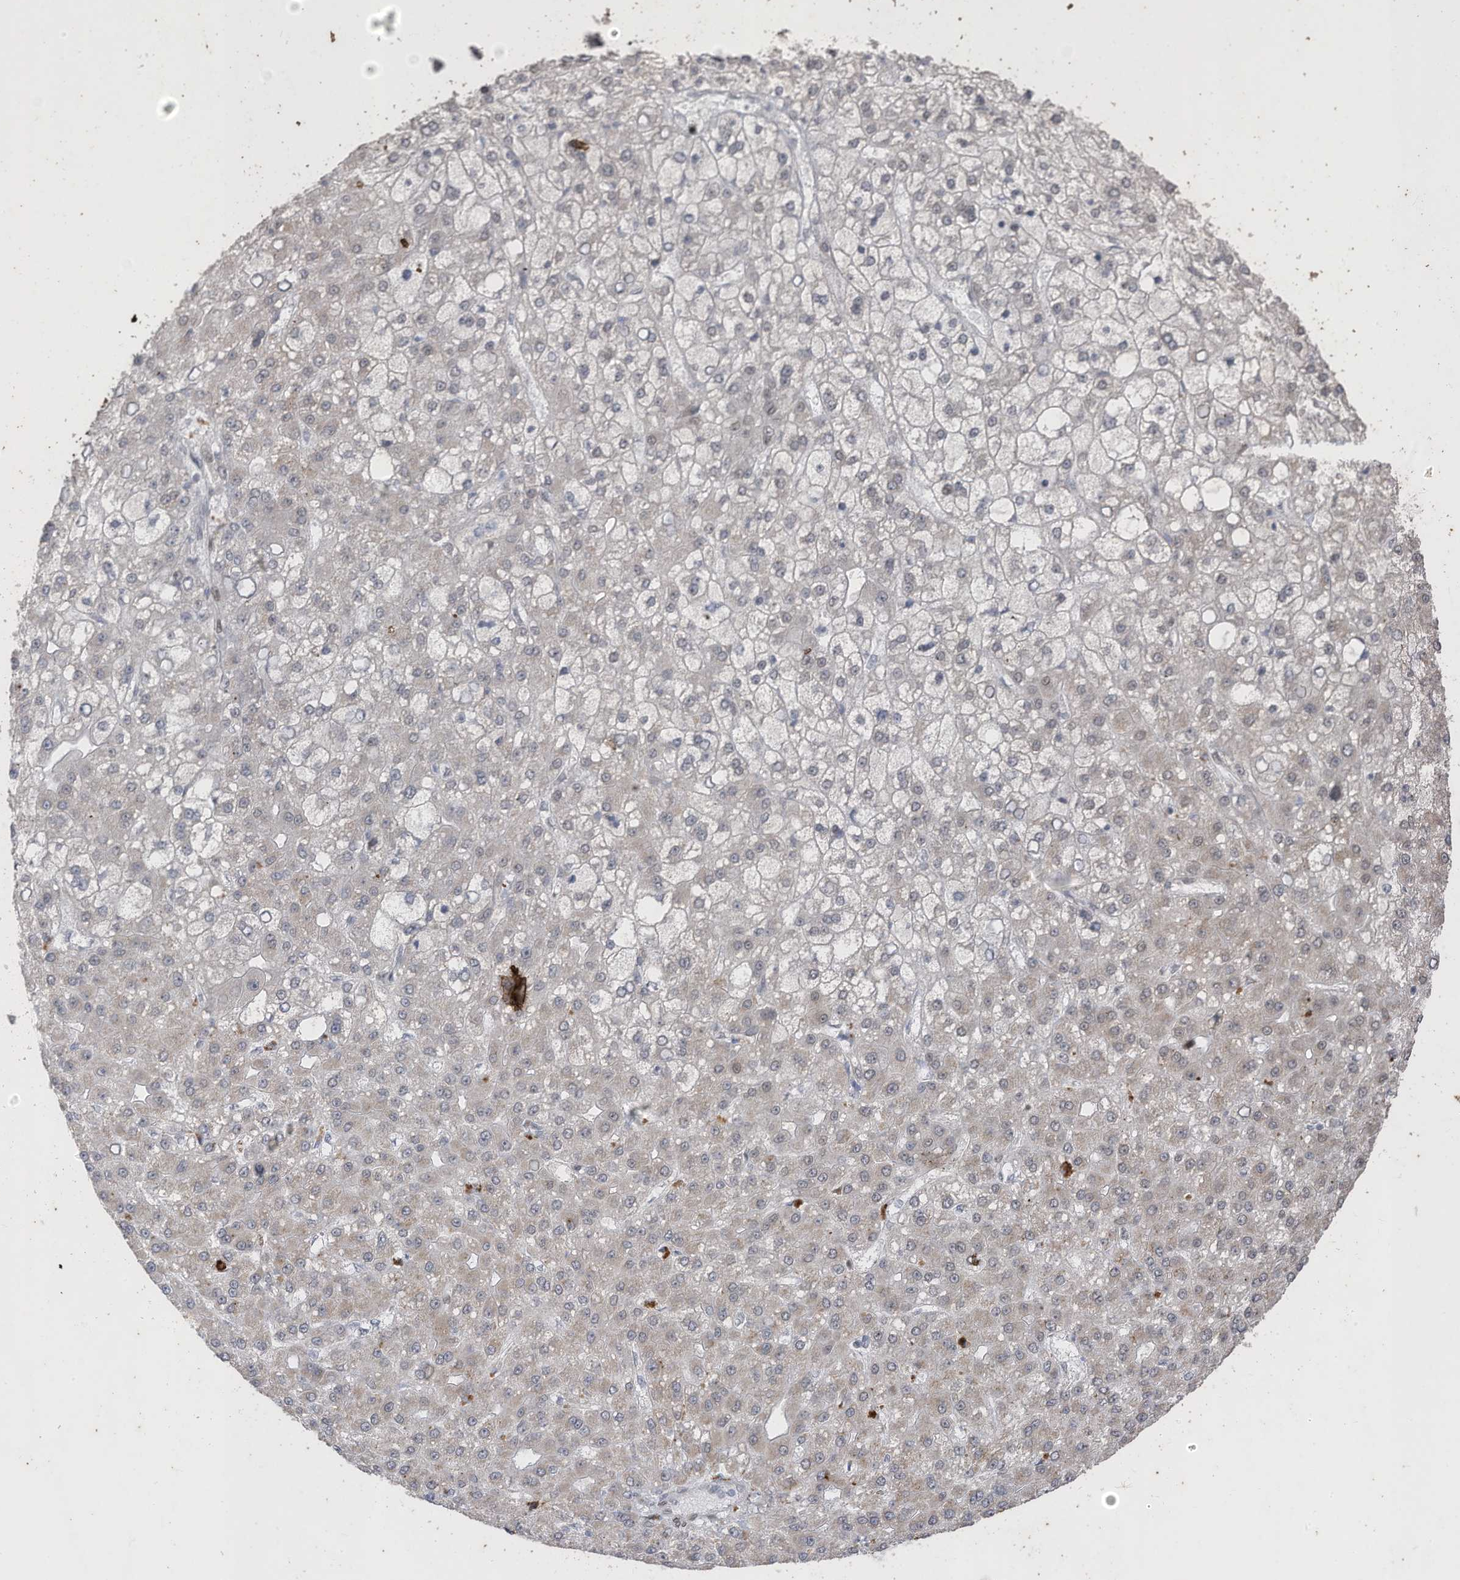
{"staining": {"intensity": "negative", "quantity": "none", "location": "none"}, "tissue": "liver cancer", "cell_type": "Tumor cells", "image_type": "cancer", "snomed": [{"axis": "morphology", "description": "Carcinoma, Hepatocellular, NOS"}, {"axis": "topography", "description": "Liver"}], "caption": "High magnification brightfield microscopy of liver hepatocellular carcinoma stained with DAB (brown) and counterstained with hematoxylin (blue): tumor cells show no significant staining.", "gene": "RABL3", "patient": {"sex": "male", "age": 67}}